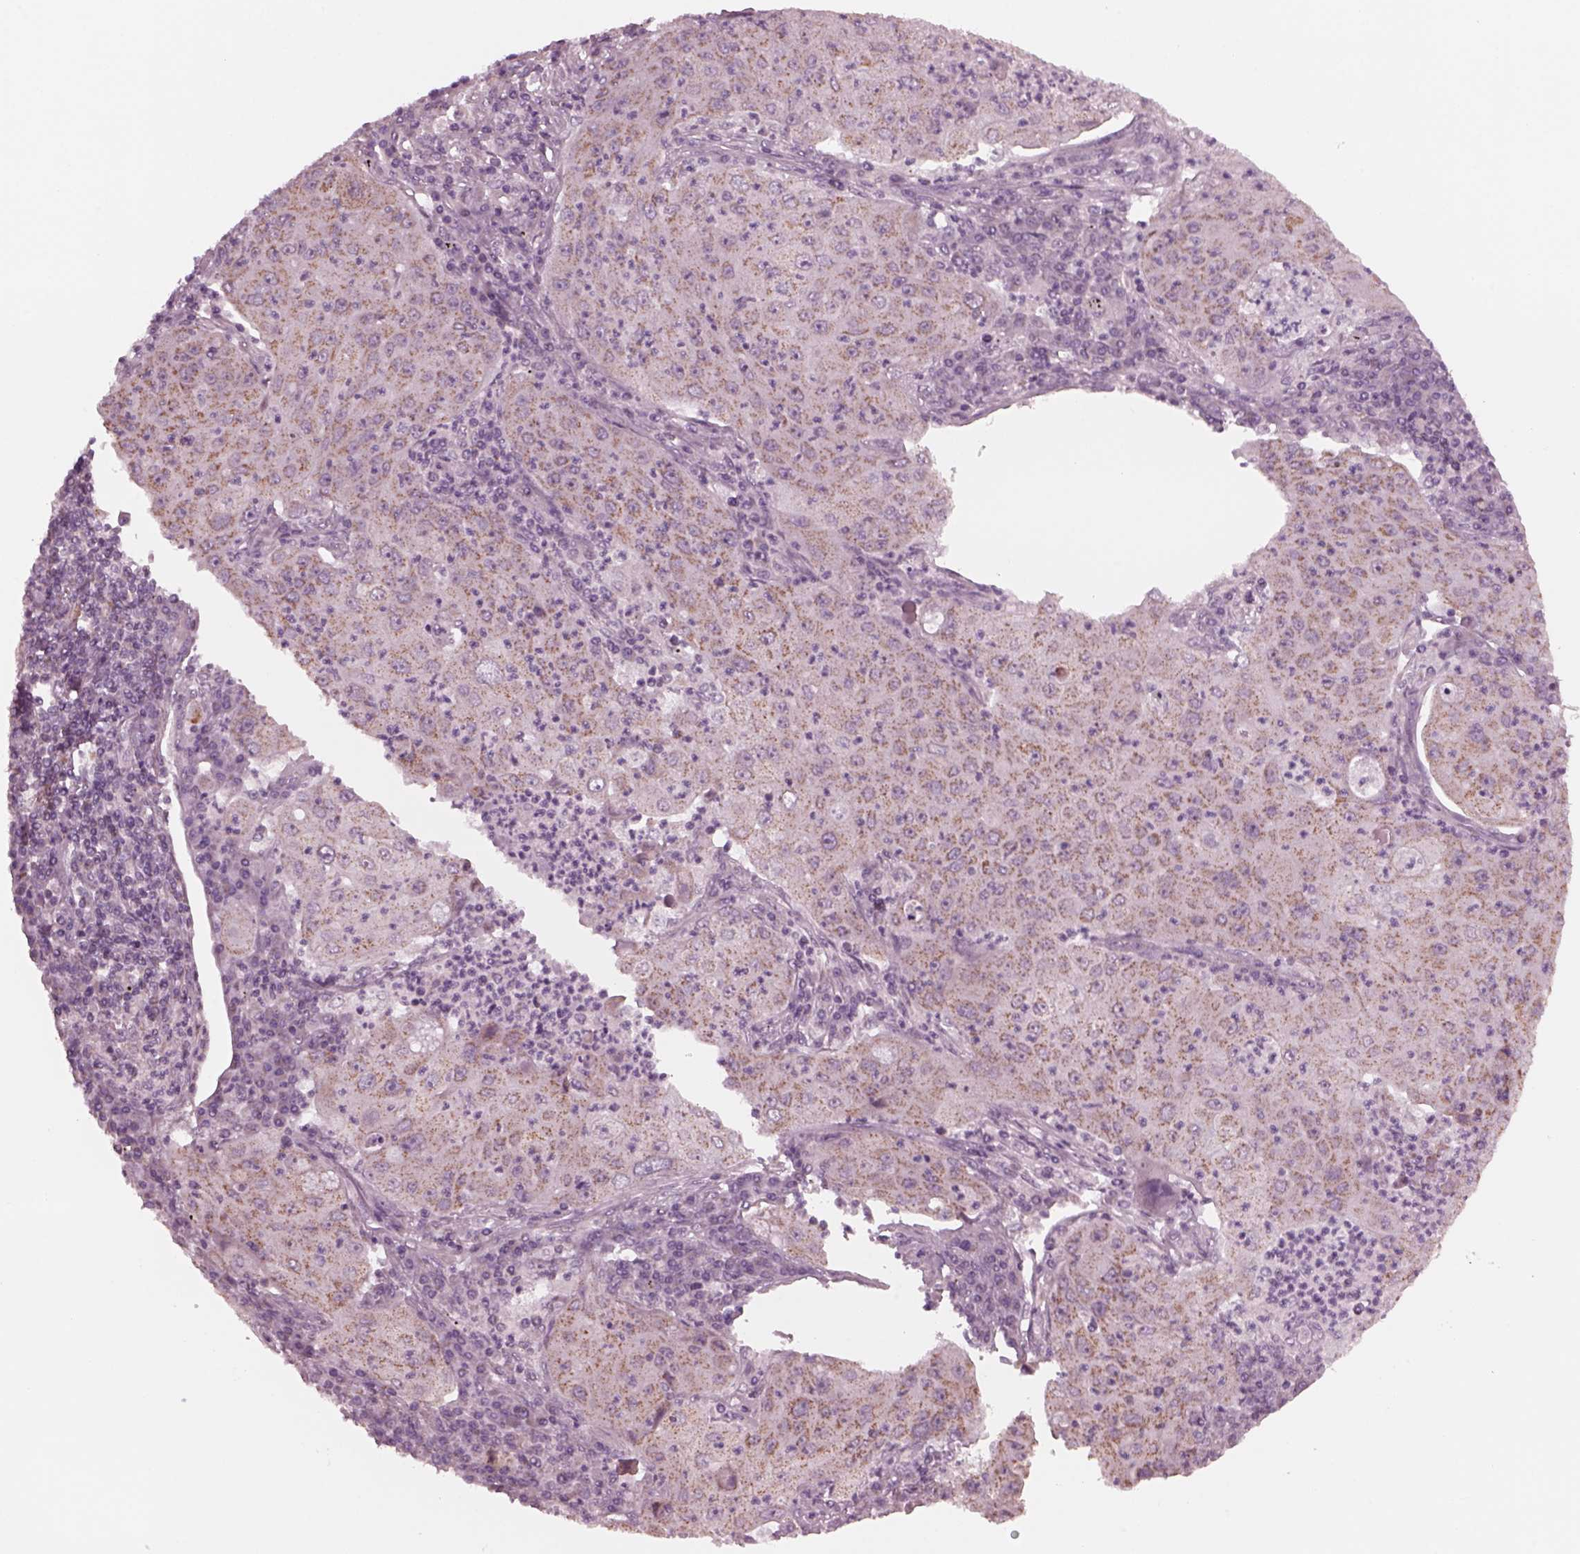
{"staining": {"intensity": "moderate", "quantity": "25%-75%", "location": "cytoplasmic/membranous"}, "tissue": "lung cancer", "cell_type": "Tumor cells", "image_type": "cancer", "snomed": [{"axis": "morphology", "description": "Squamous cell carcinoma, NOS"}, {"axis": "topography", "description": "Lung"}], "caption": "Human squamous cell carcinoma (lung) stained for a protein (brown) reveals moderate cytoplasmic/membranous positive staining in about 25%-75% of tumor cells.", "gene": "CELSR3", "patient": {"sex": "female", "age": 59}}